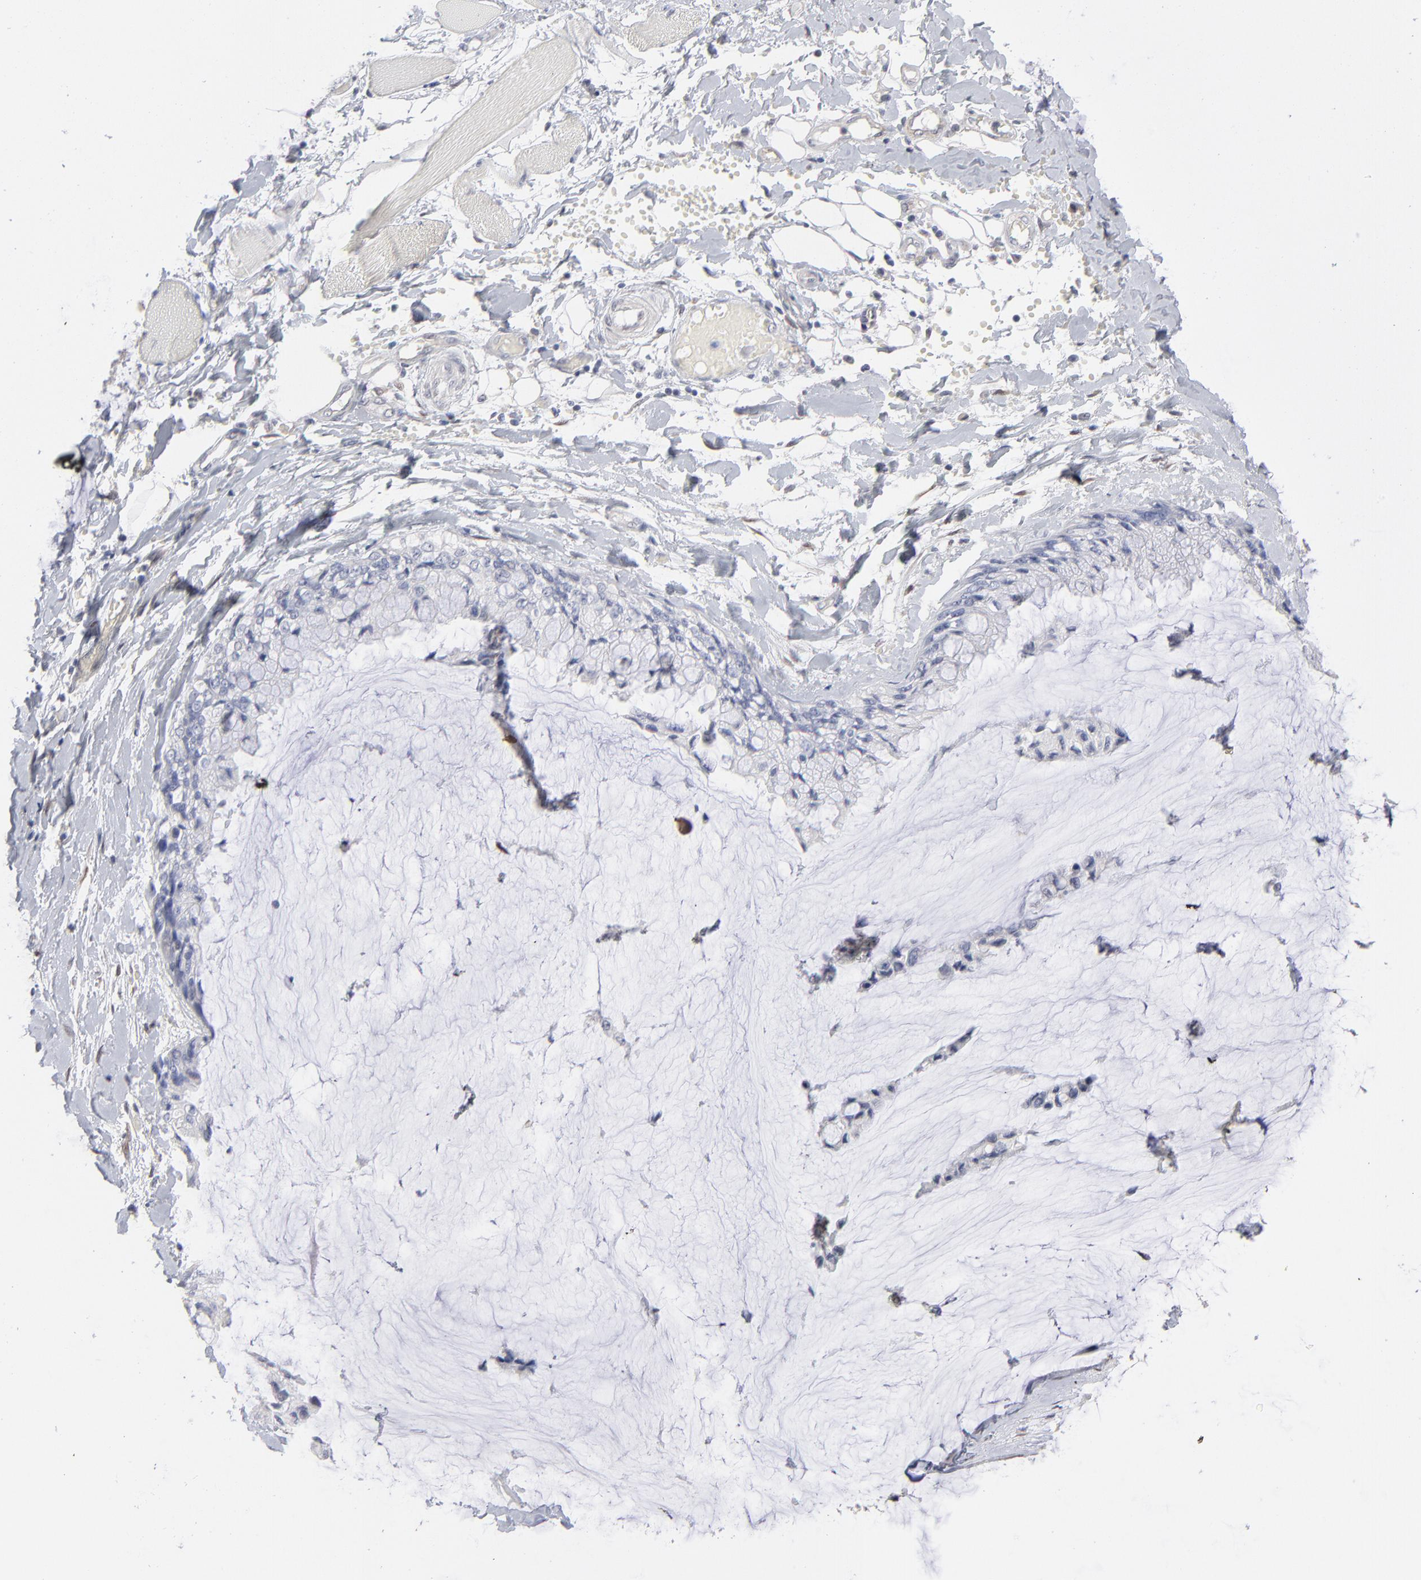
{"staining": {"intensity": "negative", "quantity": "none", "location": "none"}, "tissue": "ovarian cancer", "cell_type": "Tumor cells", "image_type": "cancer", "snomed": [{"axis": "morphology", "description": "Cystadenocarcinoma, mucinous, NOS"}, {"axis": "topography", "description": "Ovary"}], "caption": "Tumor cells show no significant protein positivity in ovarian mucinous cystadenocarcinoma.", "gene": "RBM3", "patient": {"sex": "female", "age": 39}}